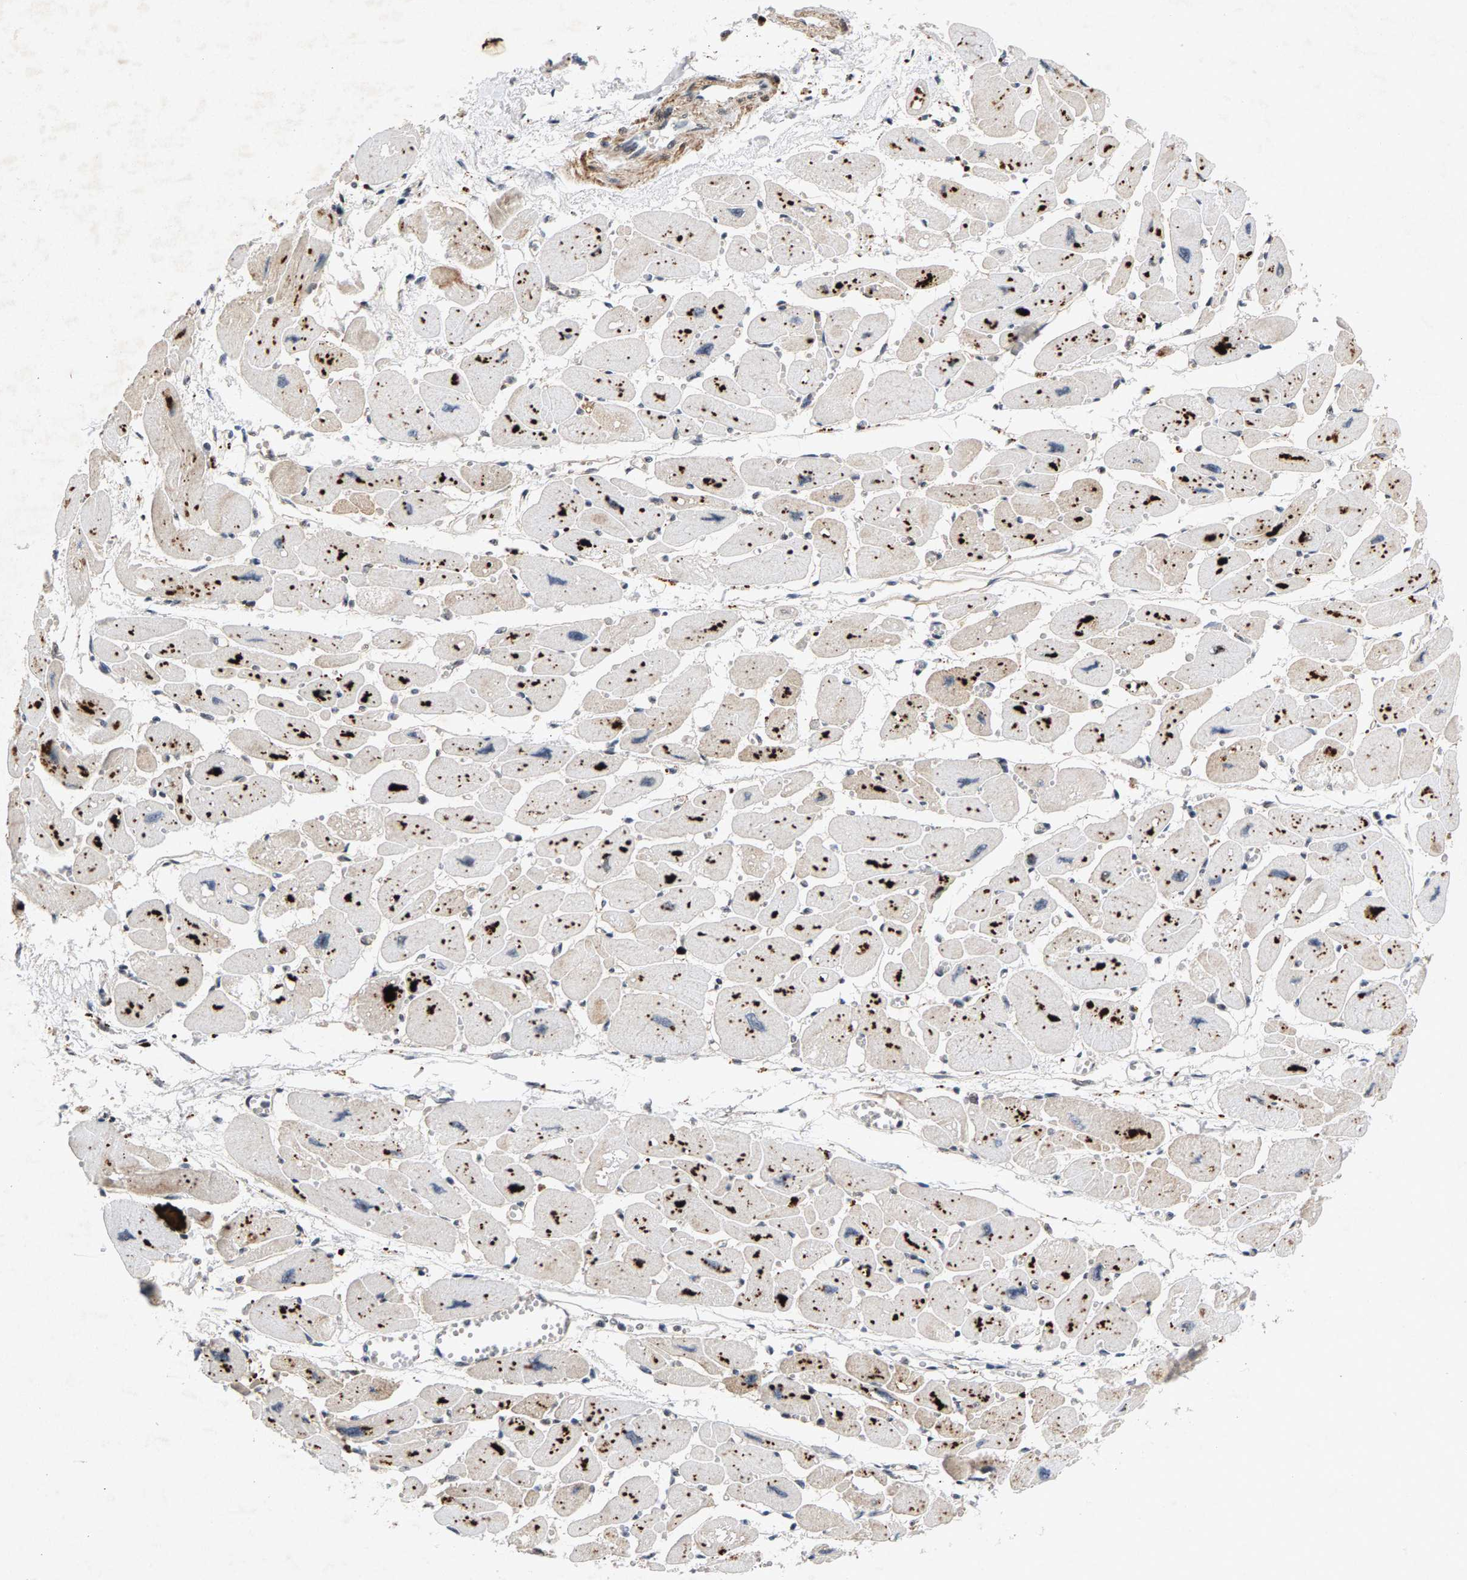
{"staining": {"intensity": "moderate", "quantity": ">75%", "location": "cytoplasmic/membranous"}, "tissue": "heart muscle", "cell_type": "Cardiomyocytes", "image_type": "normal", "snomed": [{"axis": "morphology", "description": "Normal tissue, NOS"}, {"axis": "topography", "description": "Heart"}], "caption": "Immunohistochemical staining of normal human heart muscle shows medium levels of moderate cytoplasmic/membranous expression in about >75% of cardiomyocytes.", "gene": "ZPR1", "patient": {"sex": "female", "age": 54}}